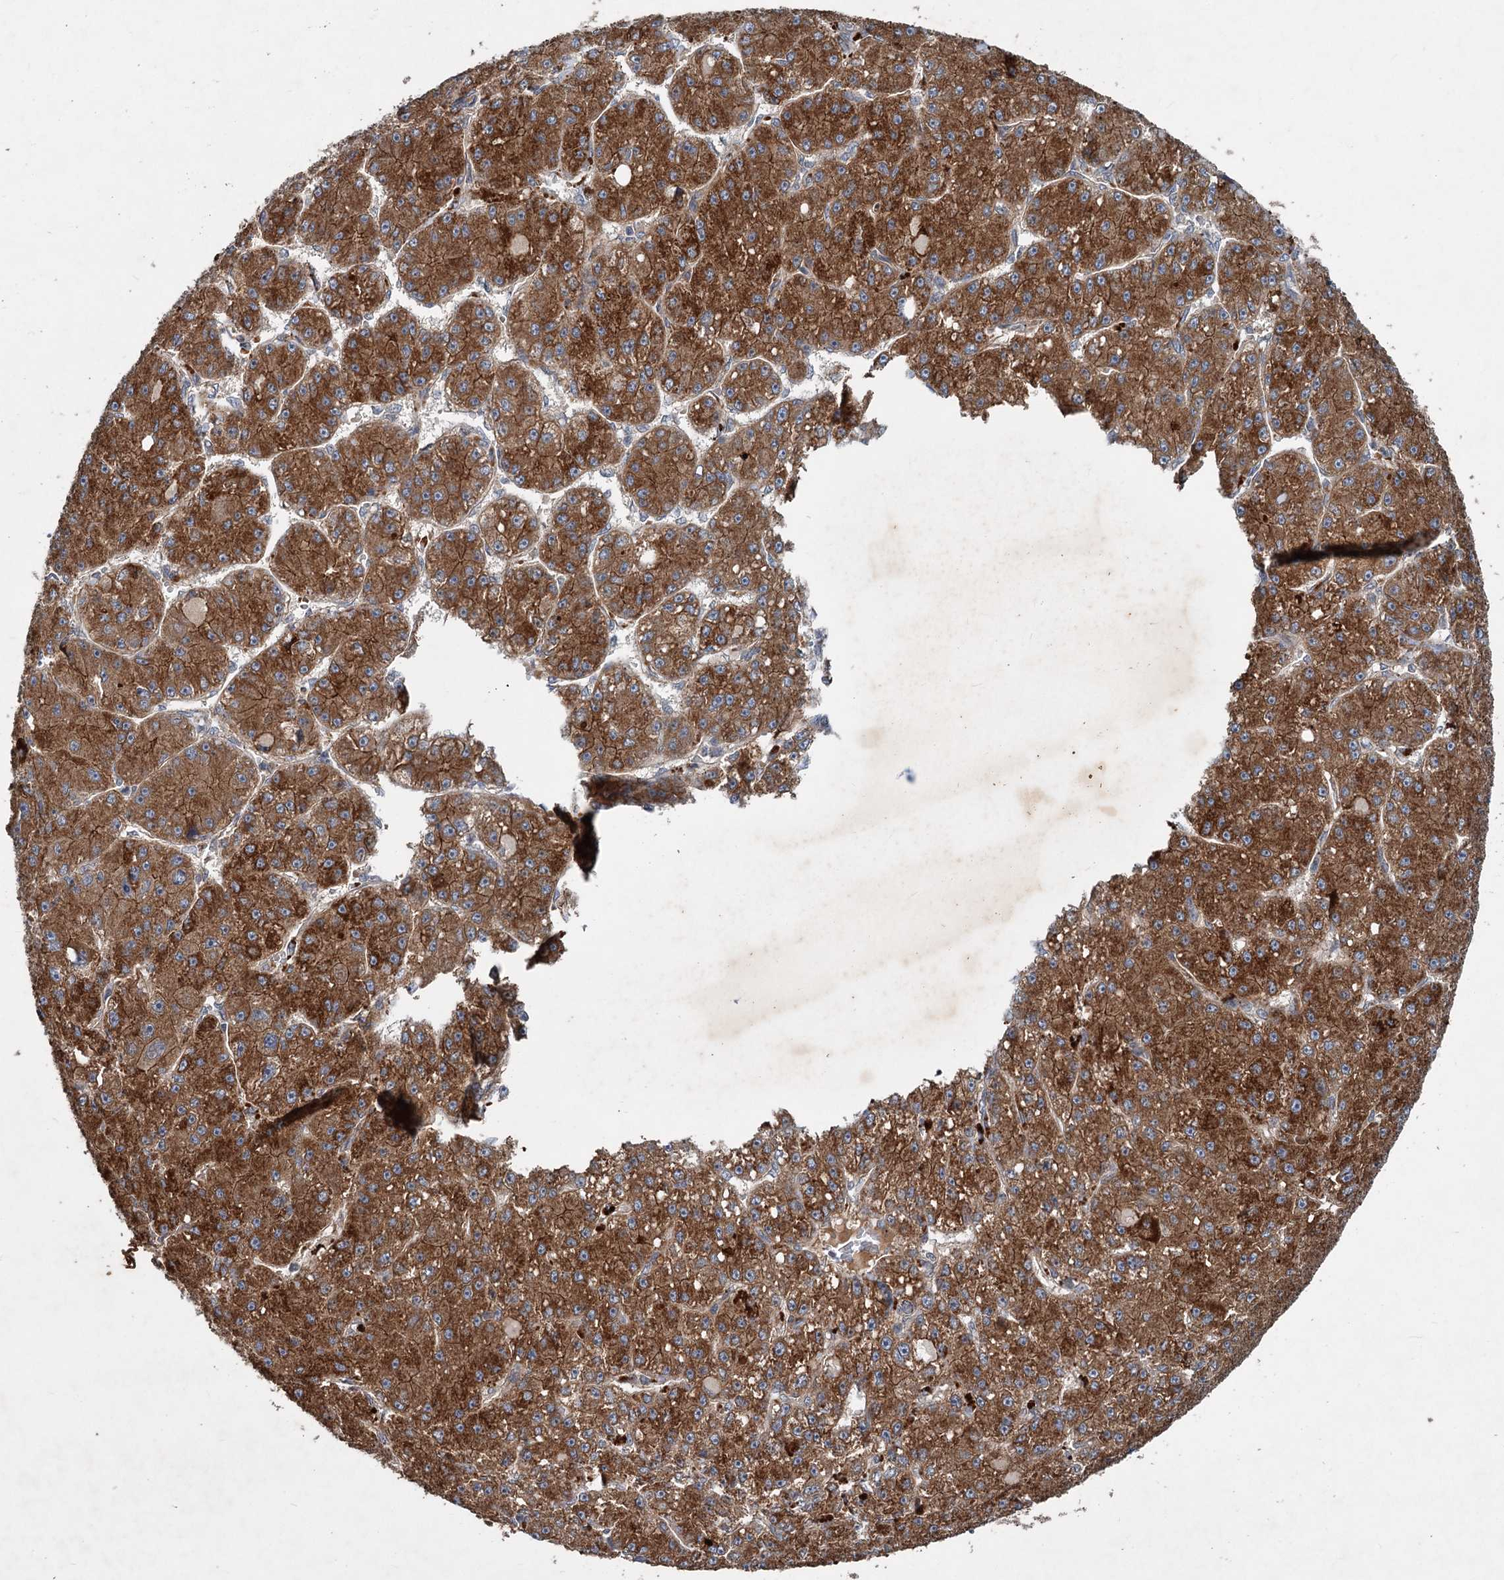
{"staining": {"intensity": "strong", "quantity": ">75%", "location": "cytoplasmic/membranous"}, "tissue": "liver cancer", "cell_type": "Tumor cells", "image_type": "cancer", "snomed": [{"axis": "morphology", "description": "Carcinoma, Hepatocellular, NOS"}, {"axis": "topography", "description": "Liver"}], "caption": "Immunohistochemistry (IHC) of human liver cancer demonstrates high levels of strong cytoplasmic/membranous staining in about >75% of tumor cells. Using DAB (brown) and hematoxylin (blue) stains, captured at high magnification using brightfield microscopy.", "gene": "N4BP2L2", "patient": {"sex": "male", "age": 67}}